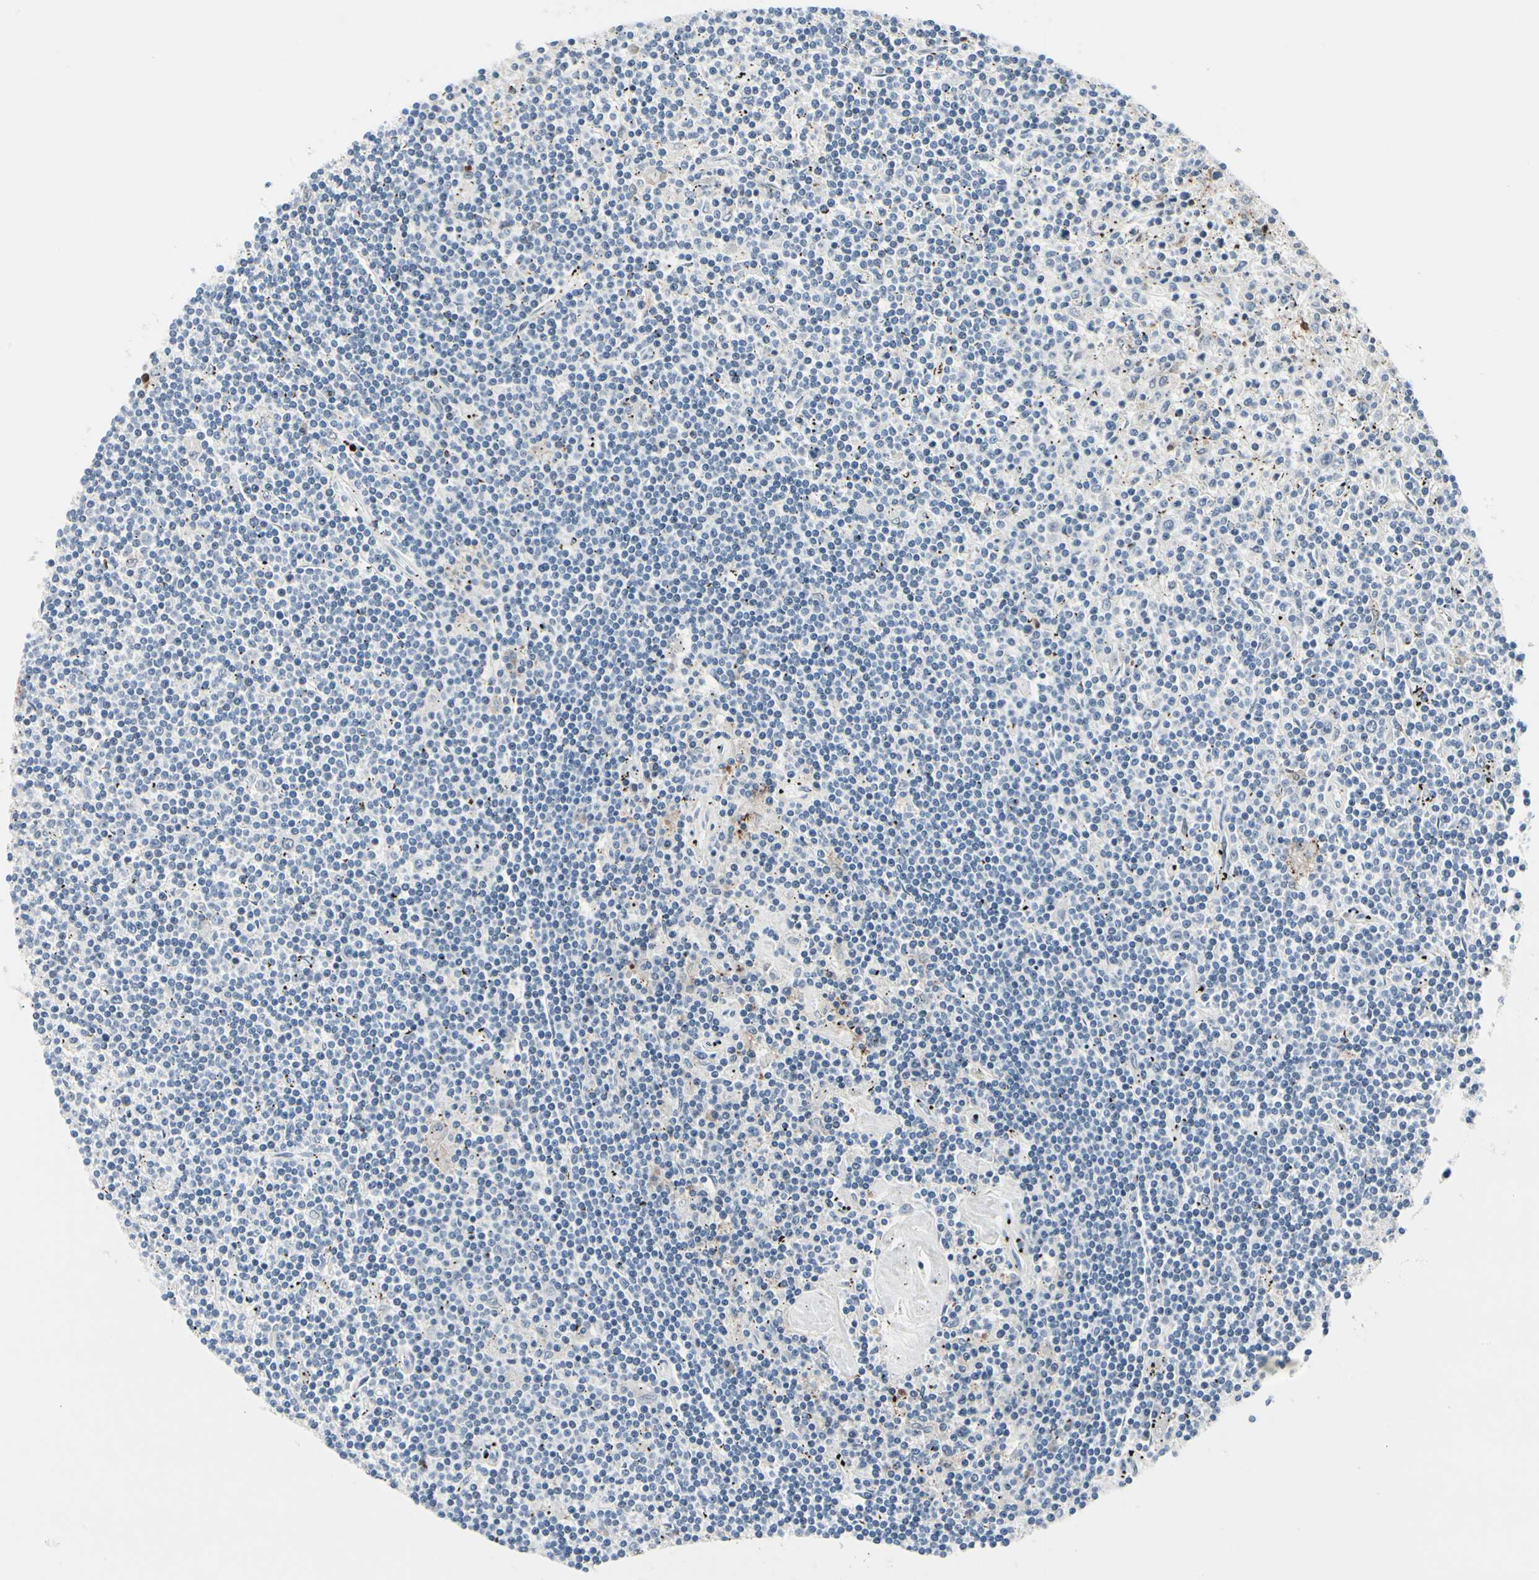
{"staining": {"intensity": "weak", "quantity": "<25%", "location": "cytoplasmic/membranous"}, "tissue": "lymphoma", "cell_type": "Tumor cells", "image_type": "cancer", "snomed": [{"axis": "morphology", "description": "Malignant lymphoma, non-Hodgkin's type, Low grade"}, {"axis": "topography", "description": "Spleen"}], "caption": "Immunohistochemical staining of low-grade malignant lymphoma, non-Hodgkin's type exhibits no significant positivity in tumor cells.", "gene": "TXN", "patient": {"sex": "male", "age": 76}}